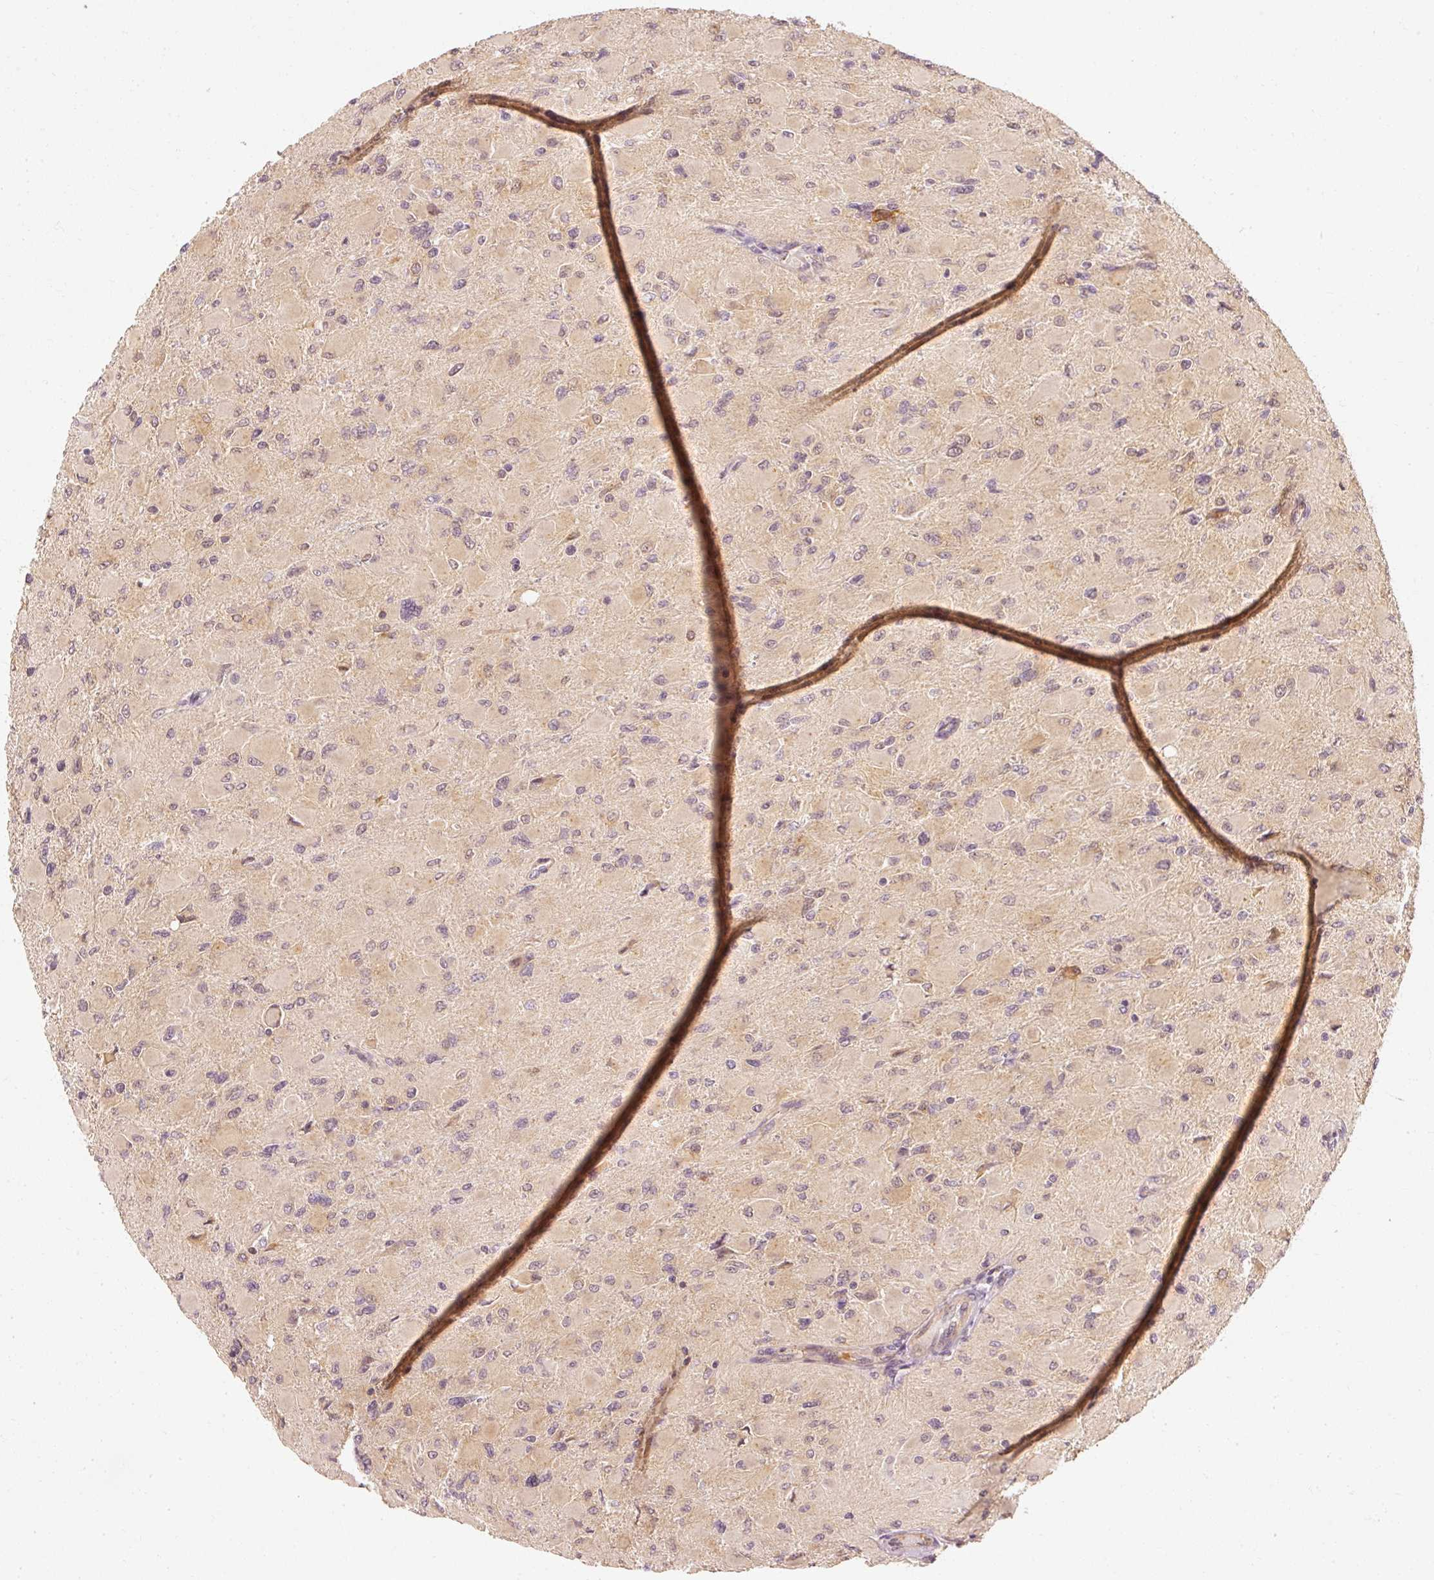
{"staining": {"intensity": "weak", "quantity": "<25%", "location": "cytoplasmic/membranous"}, "tissue": "glioma", "cell_type": "Tumor cells", "image_type": "cancer", "snomed": [{"axis": "morphology", "description": "Glioma, malignant, High grade"}, {"axis": "topography", "description": "Cerebral cortex"}], "caption": "The IHC micrograph has no significant positivity in tumor cells of glioma tissue.", "gene": "EEF1A2", "patient": {"sex": "female", "age": 36}}